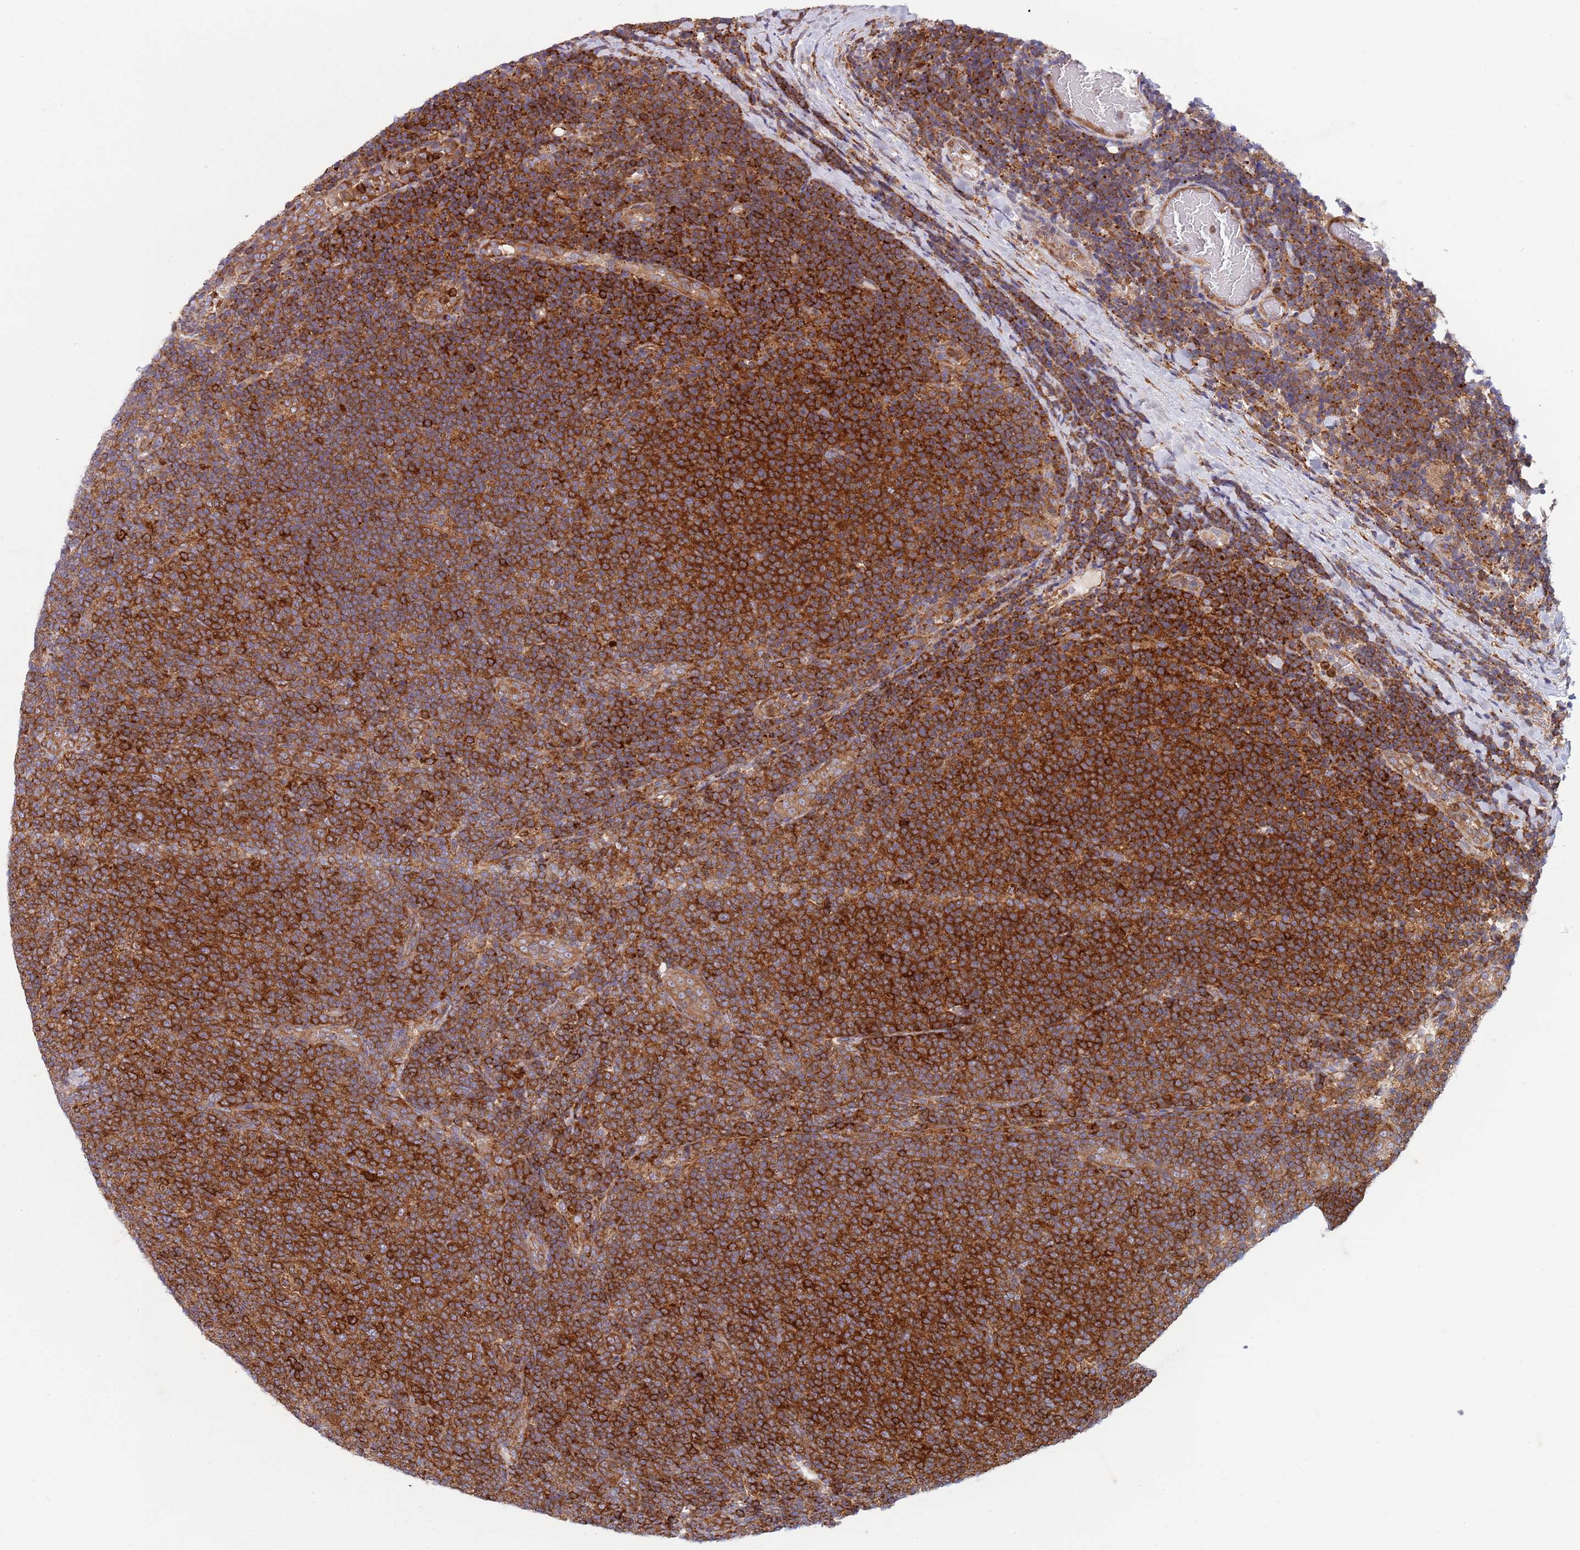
{"staining": {"intensity": "strong", "quantity": ">75%", "location": "cytoplasmic/membranous"}, "tissue": "lymphoma", "cell_type": "Tumor cells", "image_type": "cancer", "snomed": [{"axis": "morphology", "description": "Malignant lymphoma, non-Hodgkin's type, Low grade"}, {"axis": "topography", "description": "Lymph node"}], "caption": "This is an image of immunohistochemistry (IHC) staining of malignant lymphoma, non-Hodgkin's type (low-grade), which shows strong expression in the cytoplasmic/membranous of tumor cells.", "gene": "ZMYM5", "patient": {"sex": "male", "age": 66}}